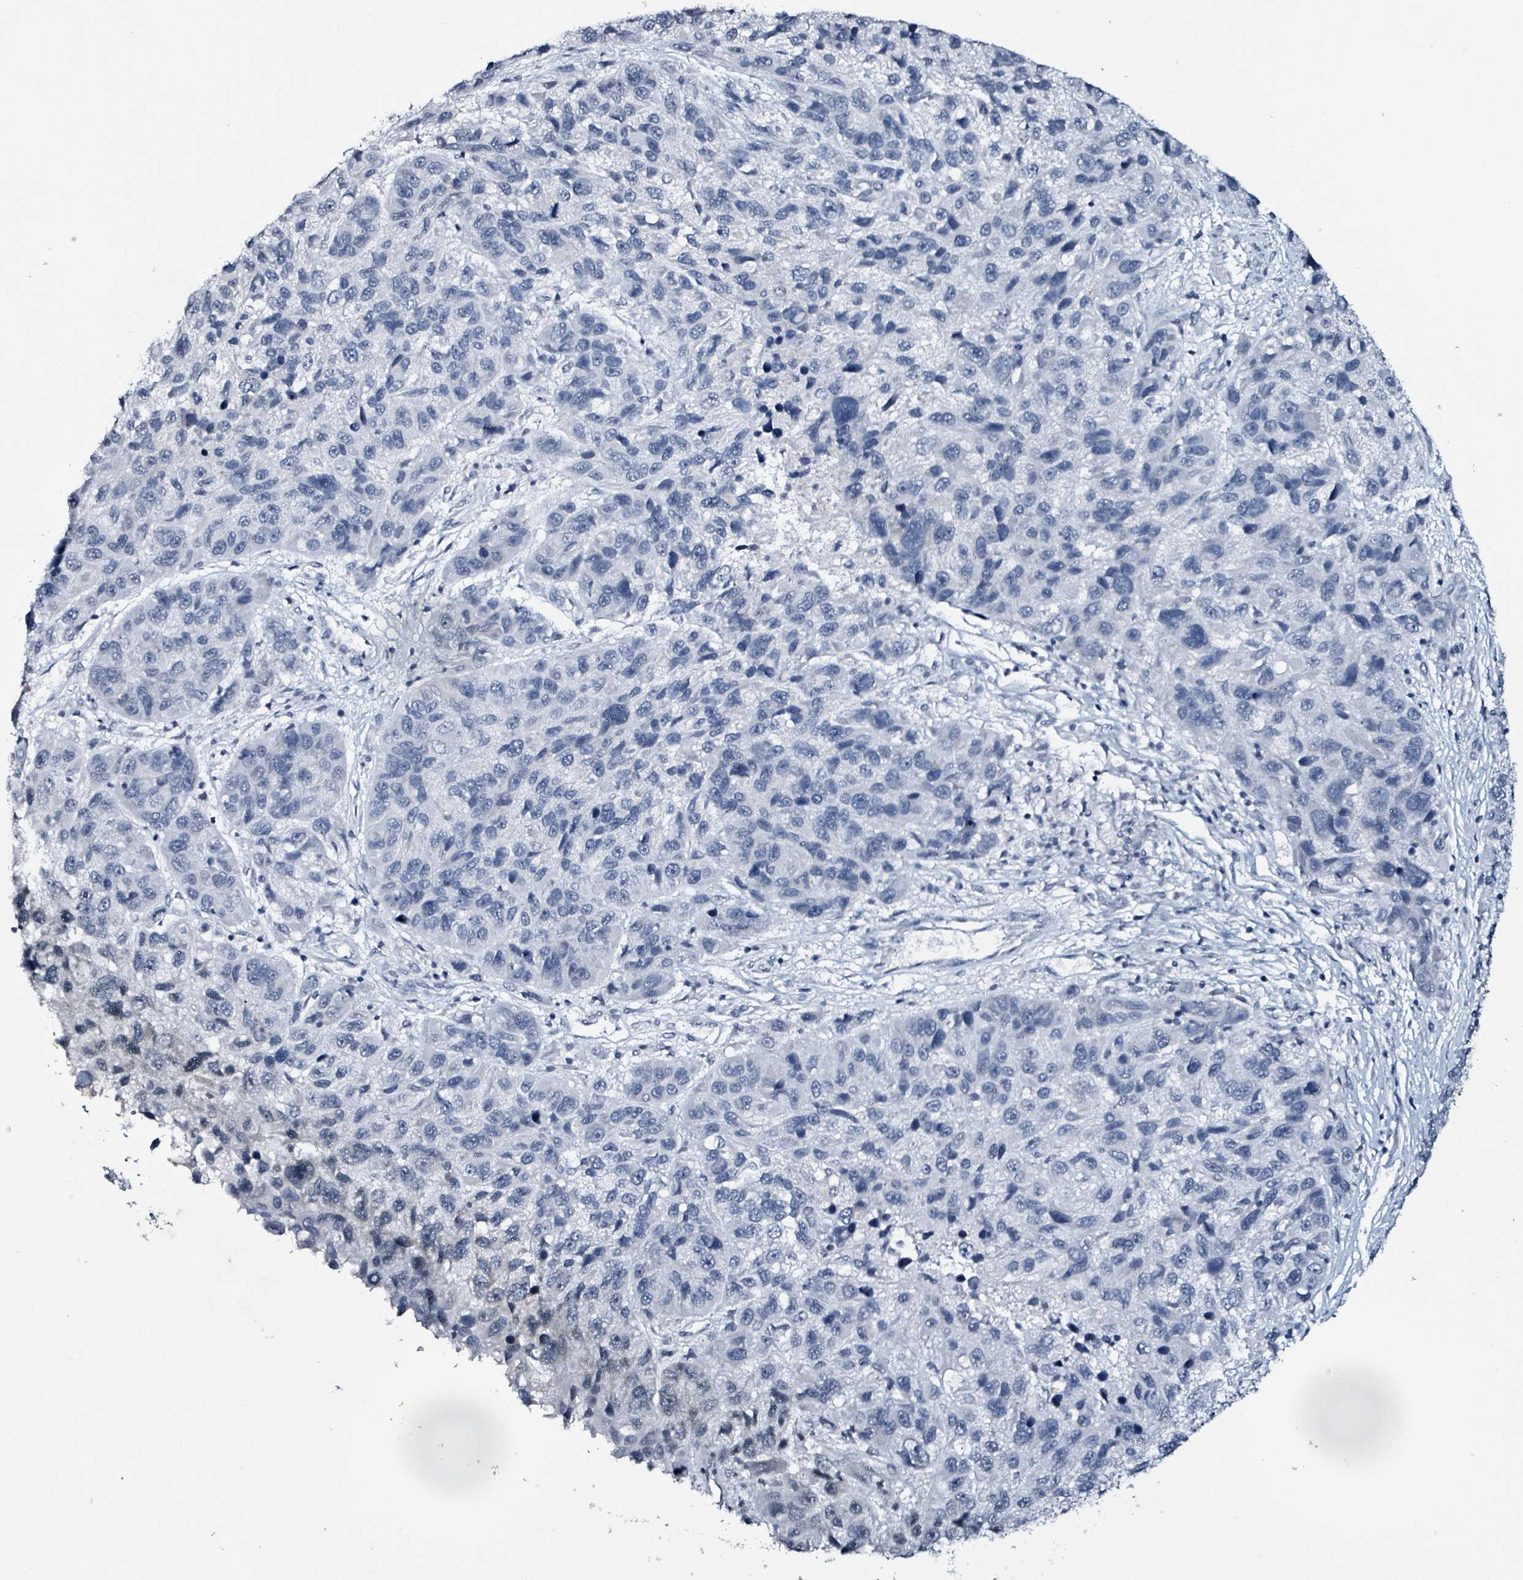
{"staining": {"intensity": "negative", "quantity": "none", "location": "none"}, "tissue": "melanoma", "cell_type": "Tumor cells", "image_type": "cancer", "snomed": [{"axis": "morphology", "description": "Malignant melanoma, NOS"}, {"axis": "topography", "description": "Skin"}], "caption": "IHC of human melanoma exhibits no staining in tumor cells.", "gene": "CA9", "patient": {"sex": "male", "age": 53}}